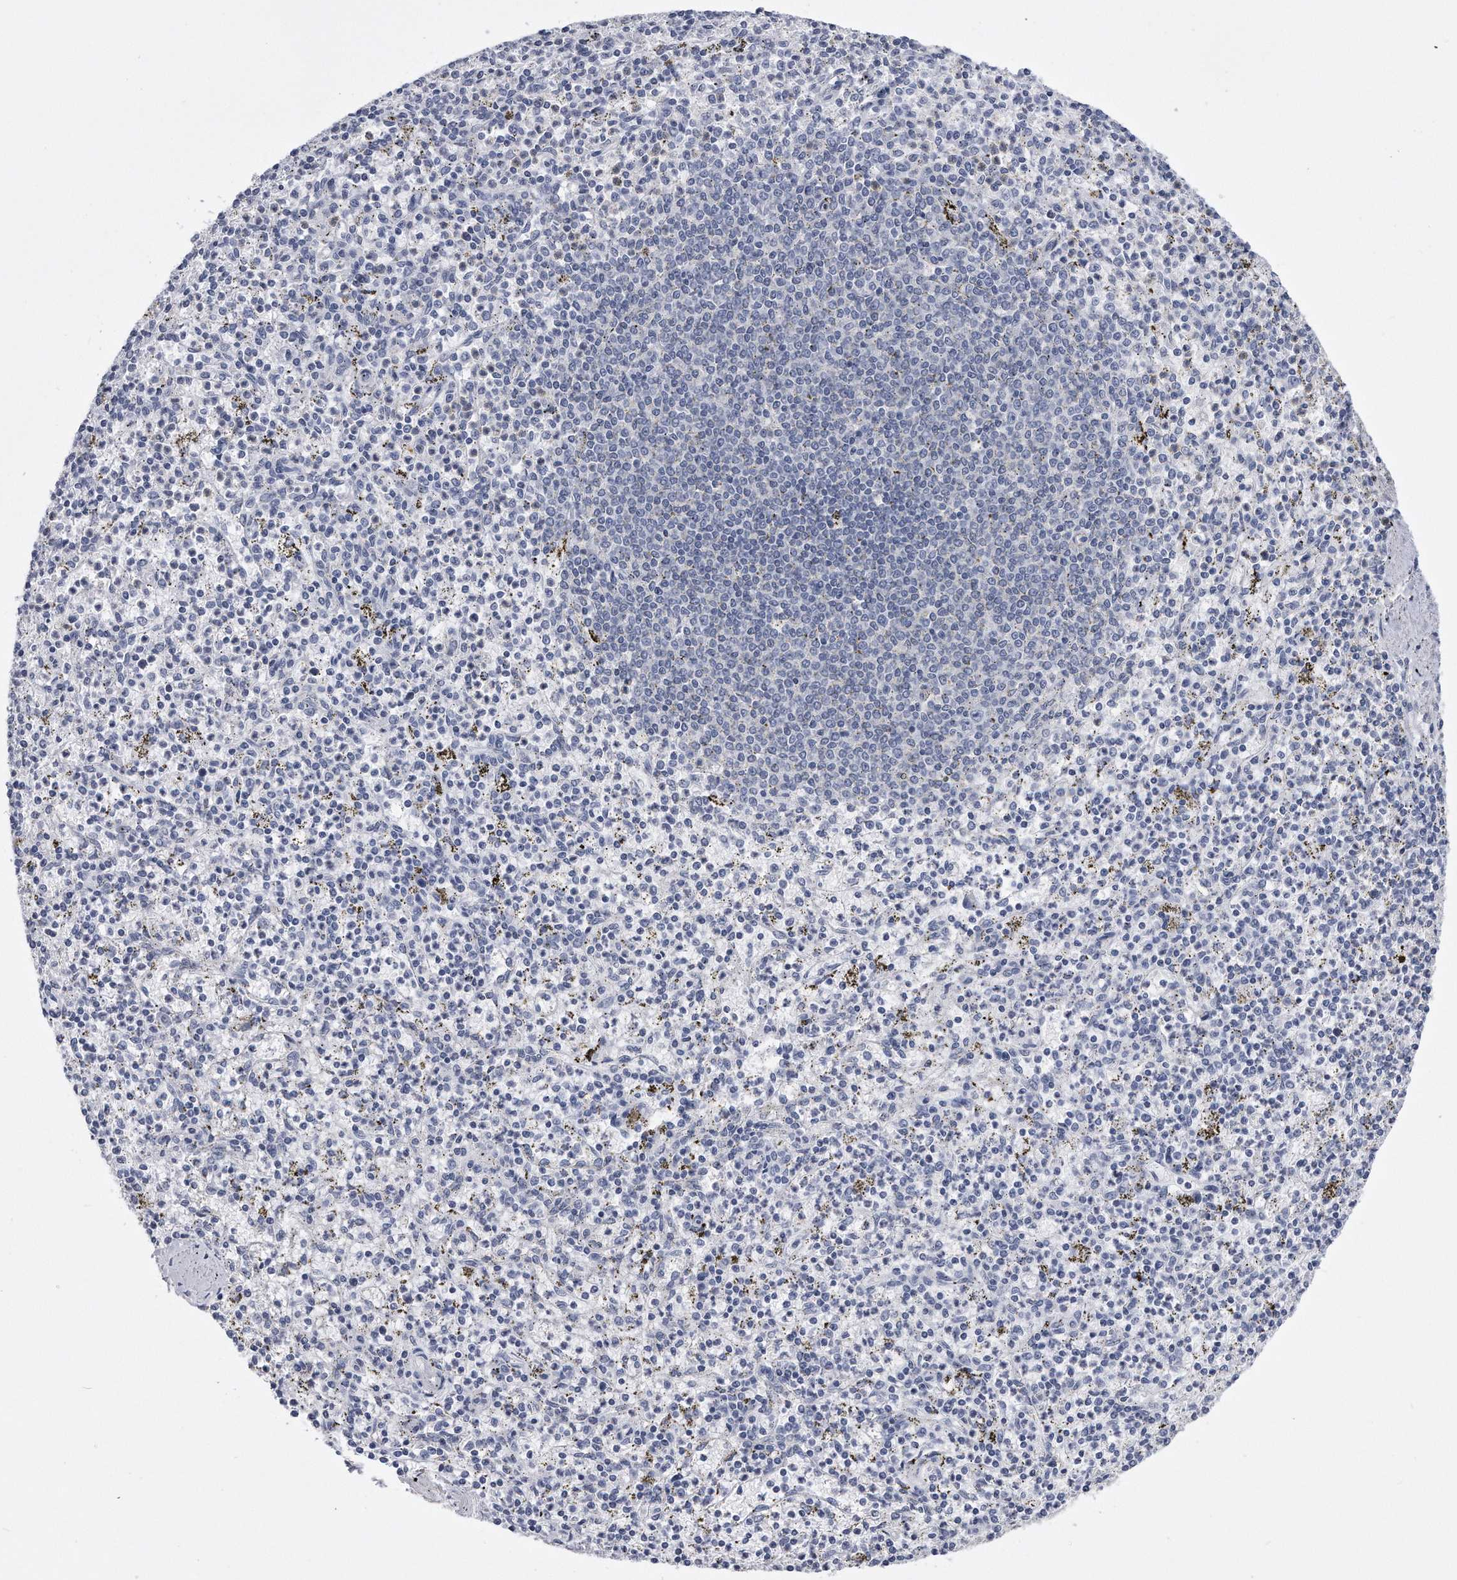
{"staining": {"intensity": "negative", "quantity": "none", "location": "none"}, "tissue": "spleen", "cell_type": "Cells in red pulp", "image_type": "normal", "snomed": [{"axis": "morphology", "description": "Normal tissue, NOS"}, {"axis": "topography", "description": "Spleen"}], "caption": "Immunohistochemical staining of normal human spleen displays no significant expression in cells in red pulp.", "gene": "PYGB", "patient": {"sex": "male", "age": 72}}